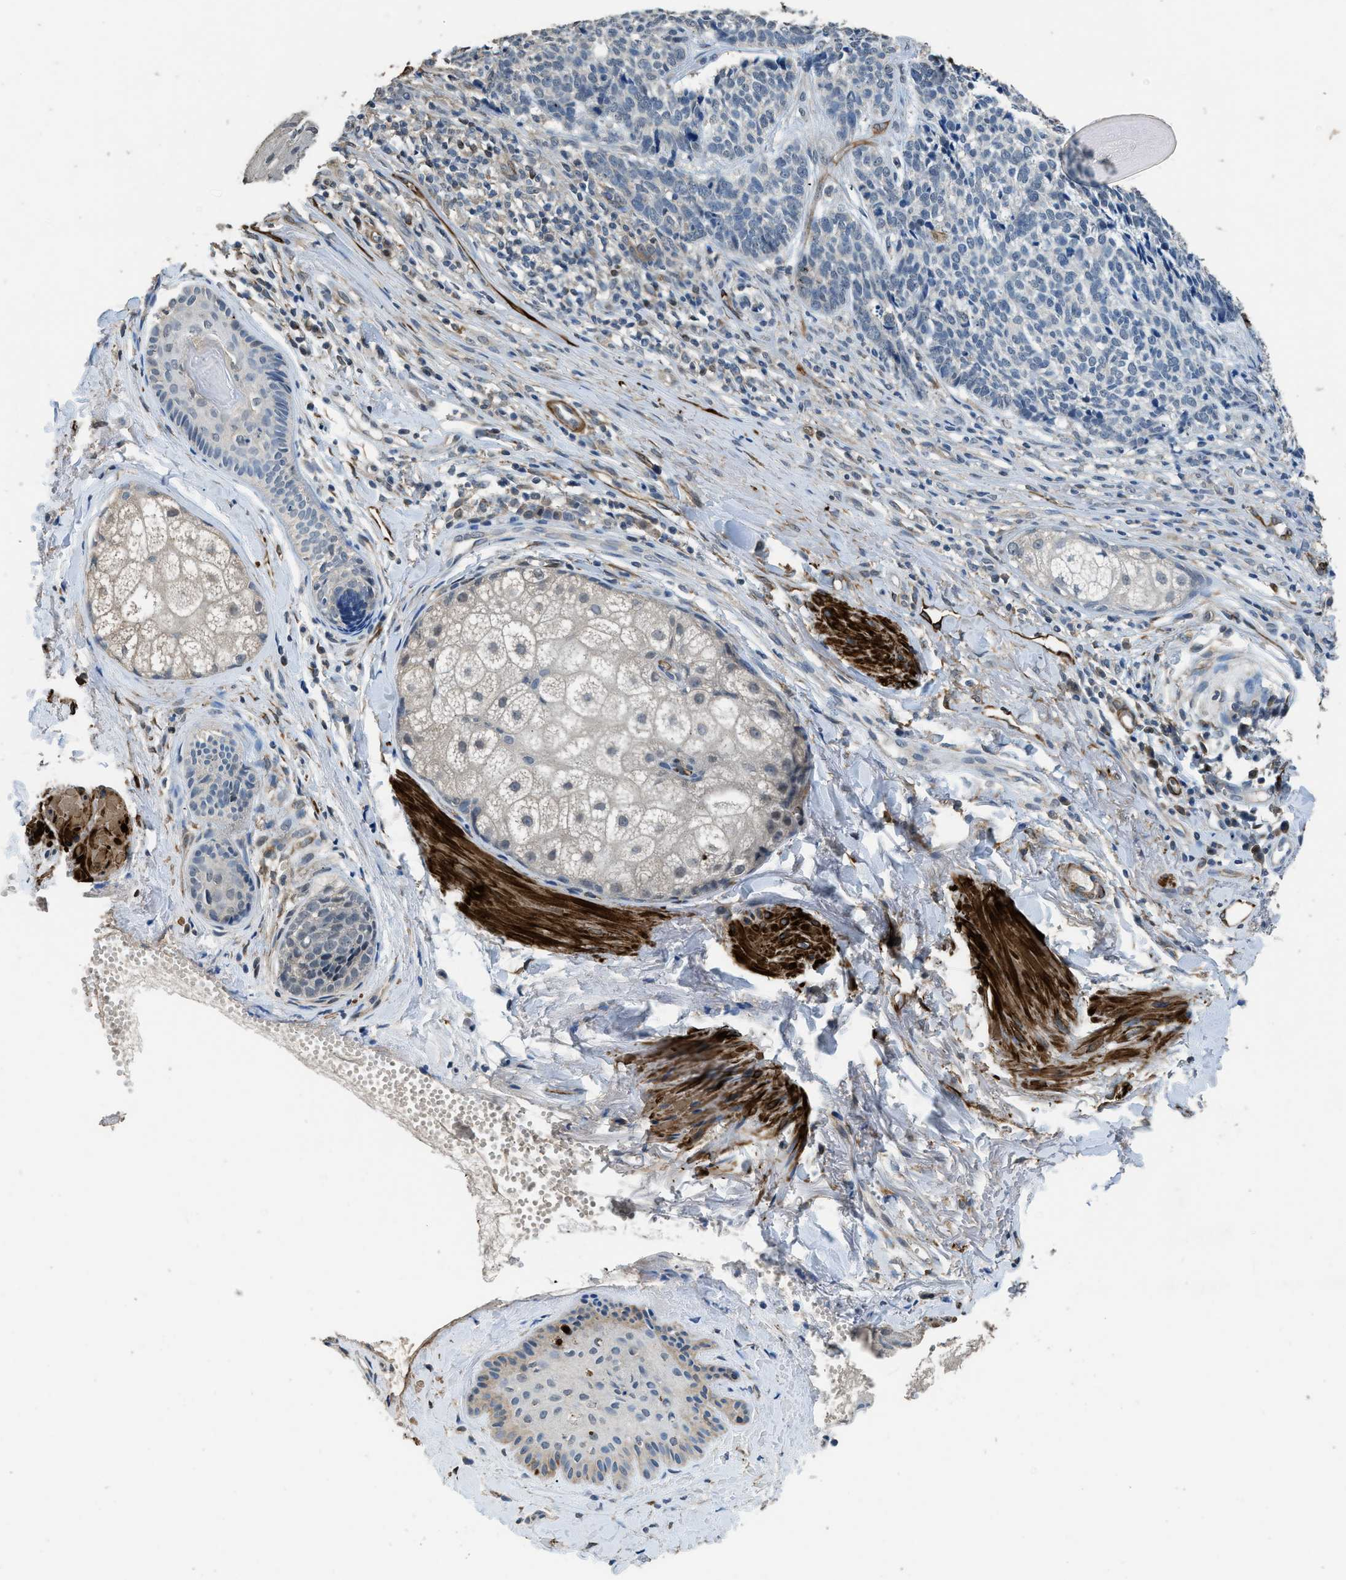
{"staining": {"intensity": "negative", "quantity": "none", "location": "none"}, "tissue": "skin cancer", "cell_type": "Tumor cells", "image_type": "cancer", "snomed": [{"axis": "morphology", "description": "Basal cell carcinoma"}, {"axis": "topography", "description": "Skin"}], "caption": "This is a micrograph of immunohistochemistry staining of basal cell carcinoma (skin), which shows no expression in tumor cells.", "gene": "SYNM", "patient": {"sex": "male", "age": 84}}